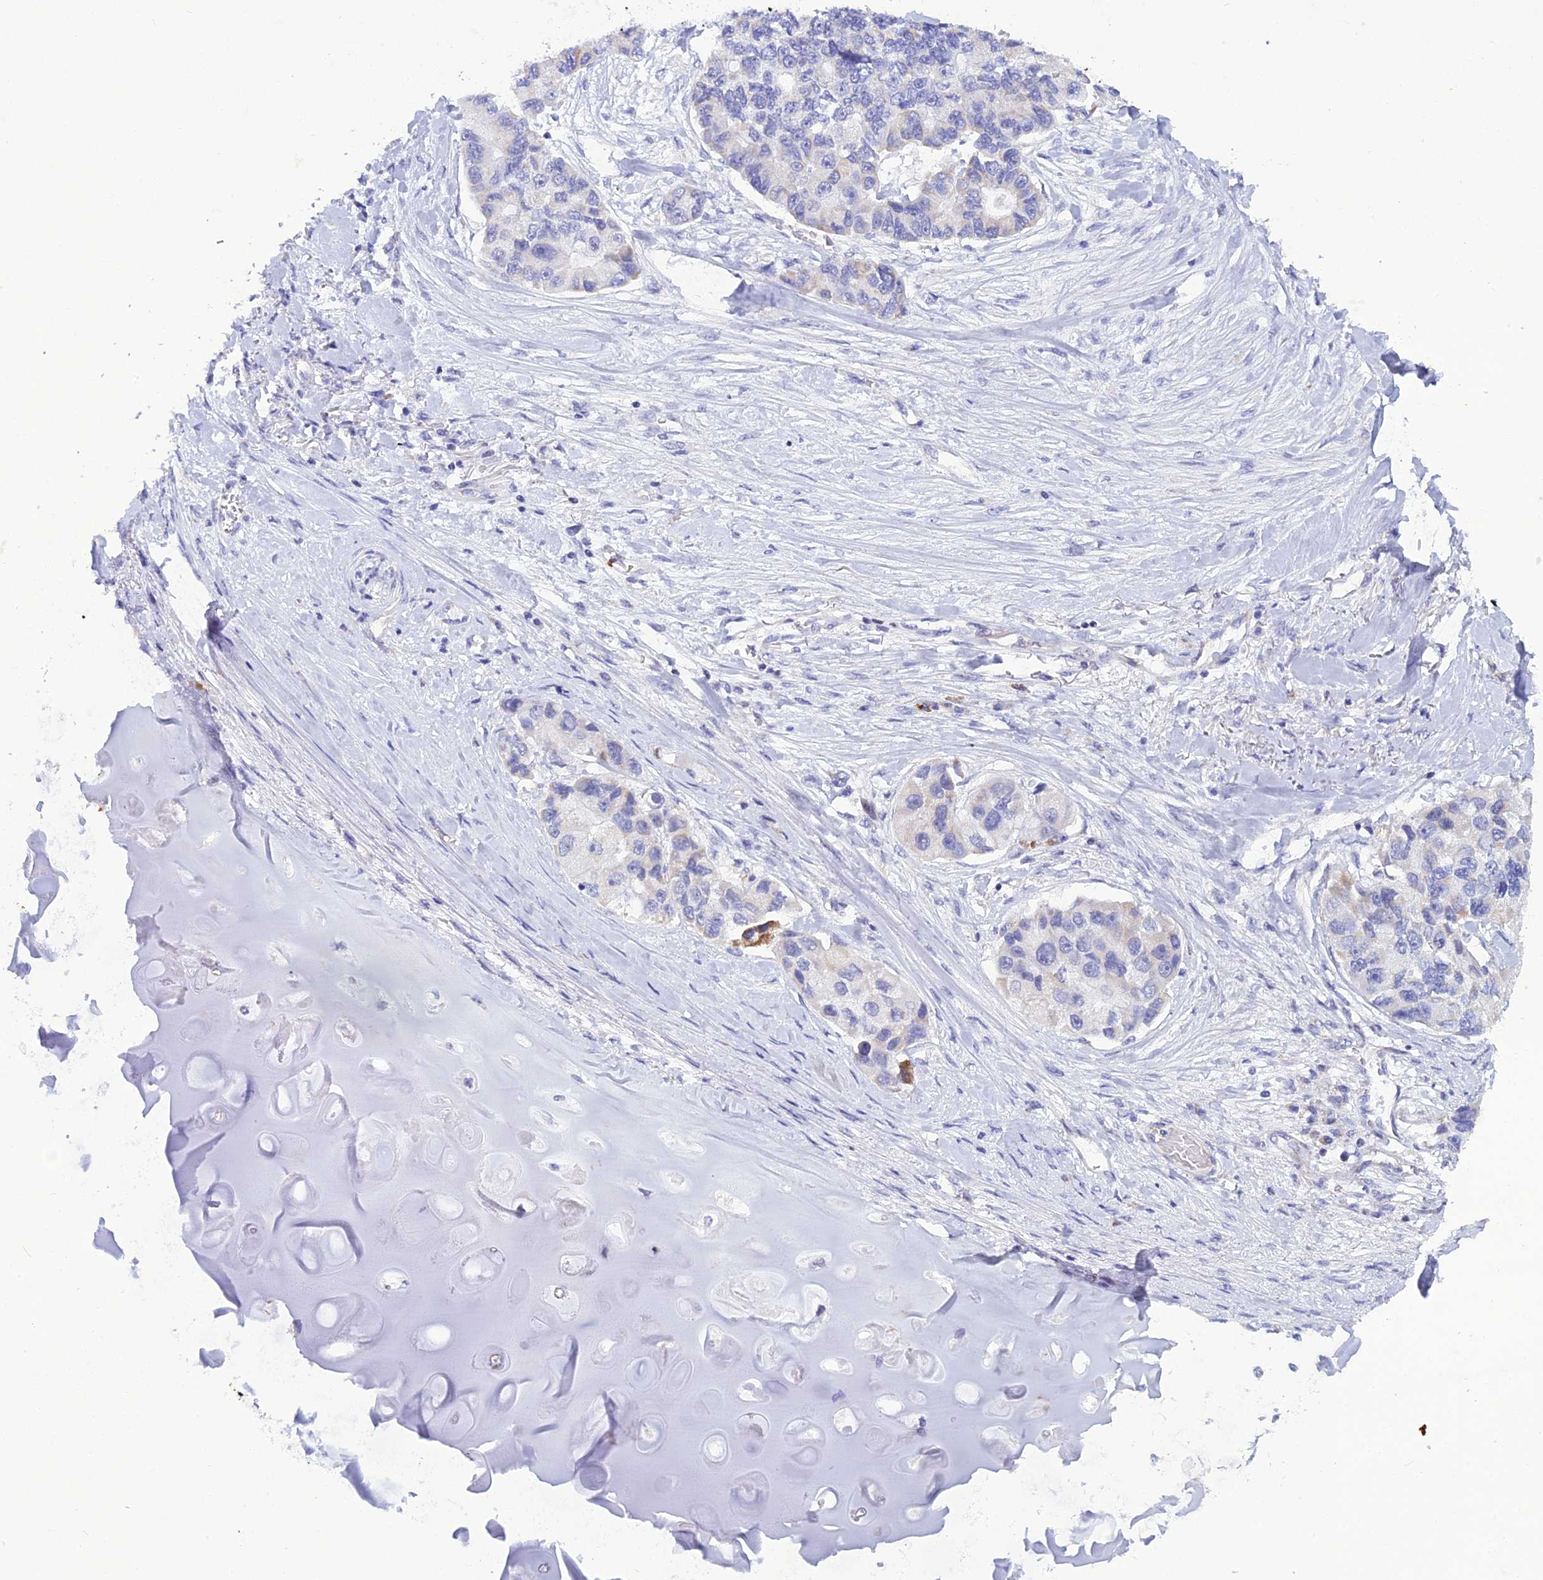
{"staining": {"intensity": "weak", "quantity": "<25%", "location": "cytoplasmic/membranous"}, "tissue": "lung cancer", "cell_type": "Tumor cells", "image_type": "cancer", "snomed": [{"axis": "morphology", "description": "Adenocarcinoma, NOS"}, {"axis": "topography", "description": "Lung"}], "caption": "High magnification brightfield microscopy of lung cancer (adenocarcinoma) stained with DAB (3,3'-diaminobenzidine) (brown) and counterstained with hematoxylin (blue): tumor cells show no significant expression.", "gene": "POMGNT1", "patient": {"sex": "female", "age": 54}}